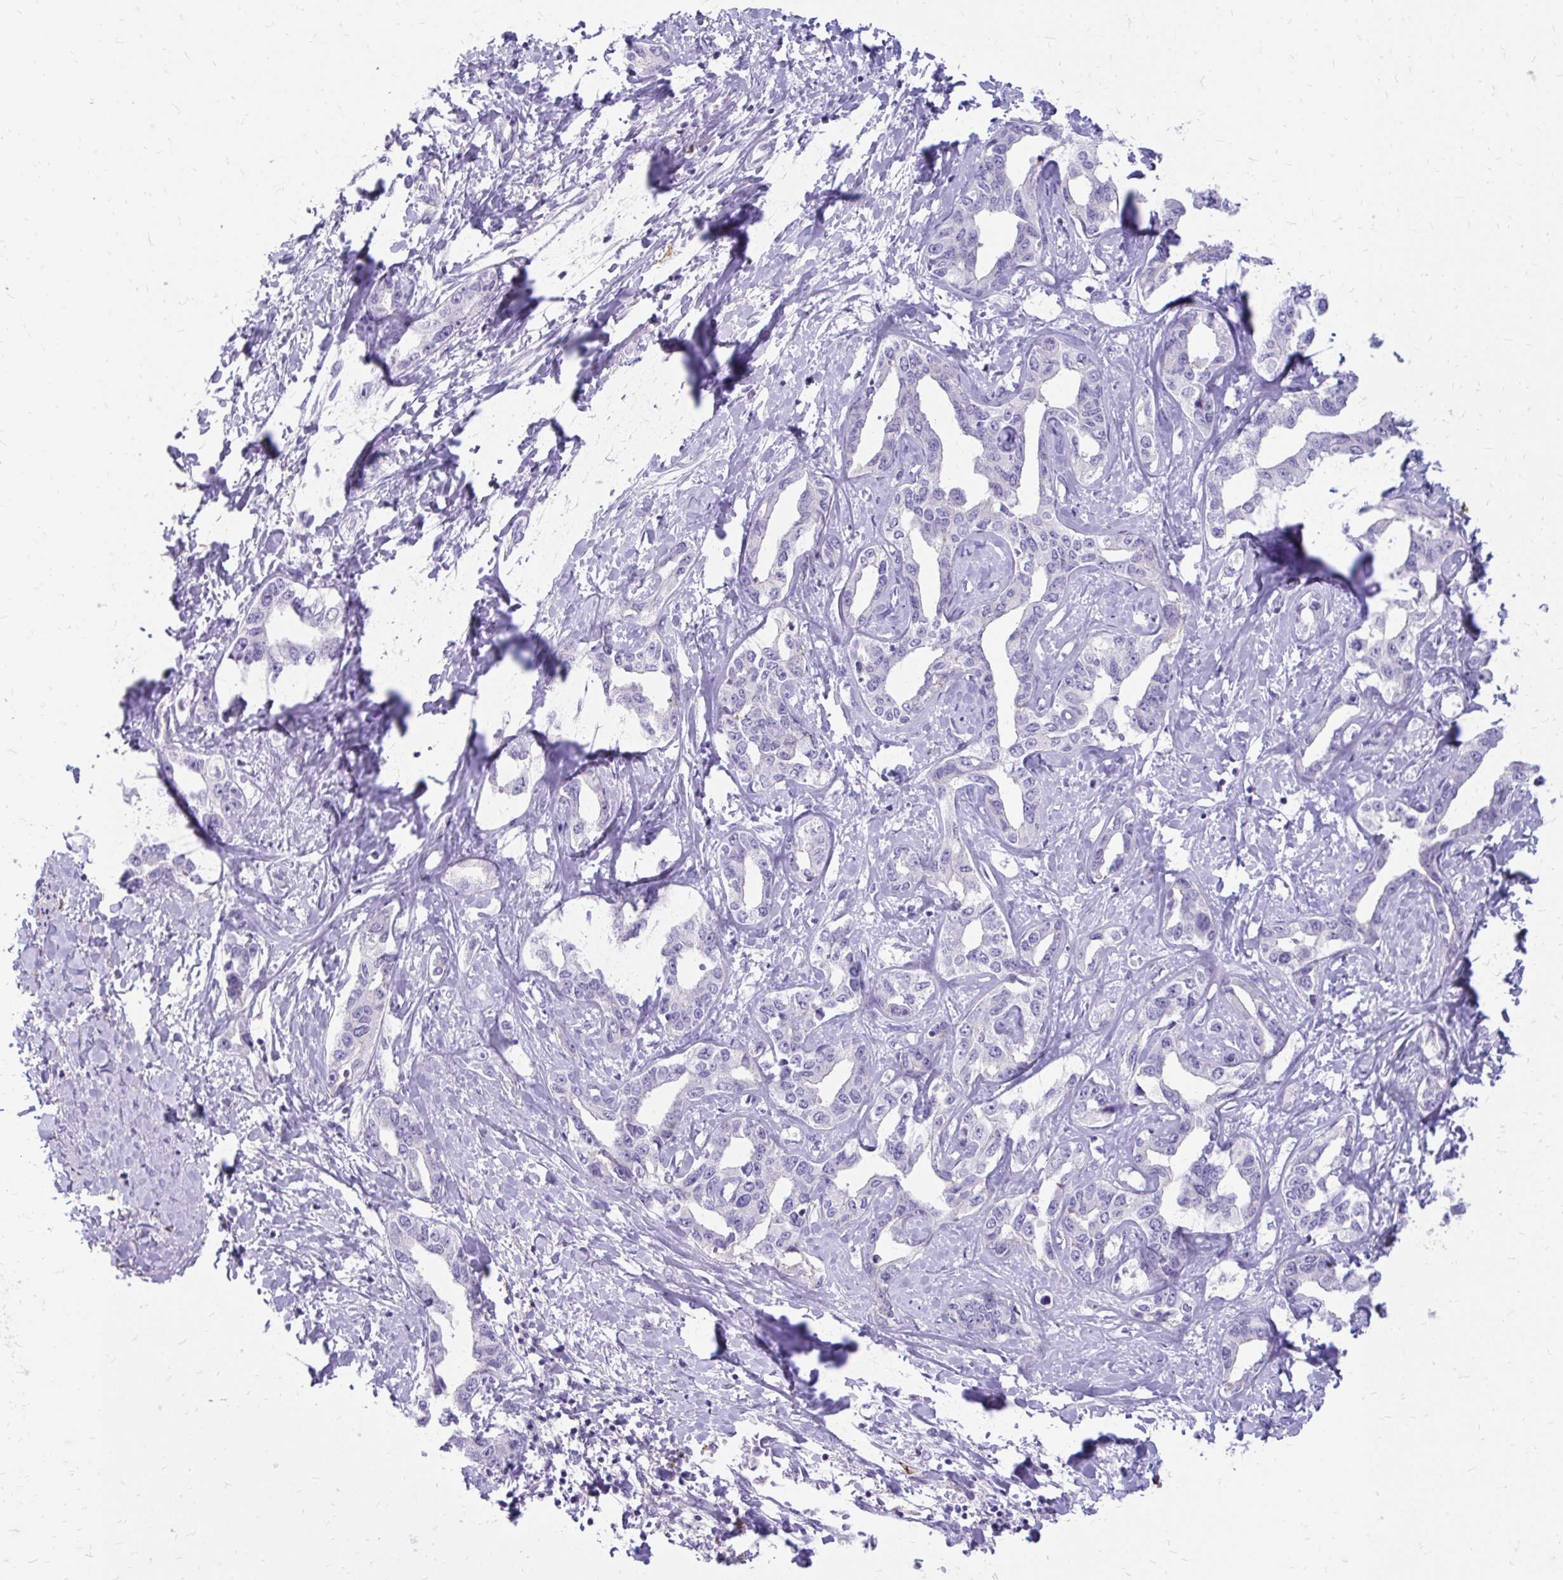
{"staining": {"intensity": "negative", "quantity": "none", "location": "none"}, "tissue": "liver cancer", "cell_type": "Tumor cells", "image_type": "cancer", "snomed": [{"axis": "morphology", "description": "Cholangiocarcinoma"}, {"axis": "topography", "description": "Liver"}], "caption": "Photomicrograph shows no significant protein staining in tumor cells of cholangiocarcinoma (liver).", "gene": "SIGLEC11", "patient": {"sex": "male", "age": 59}}